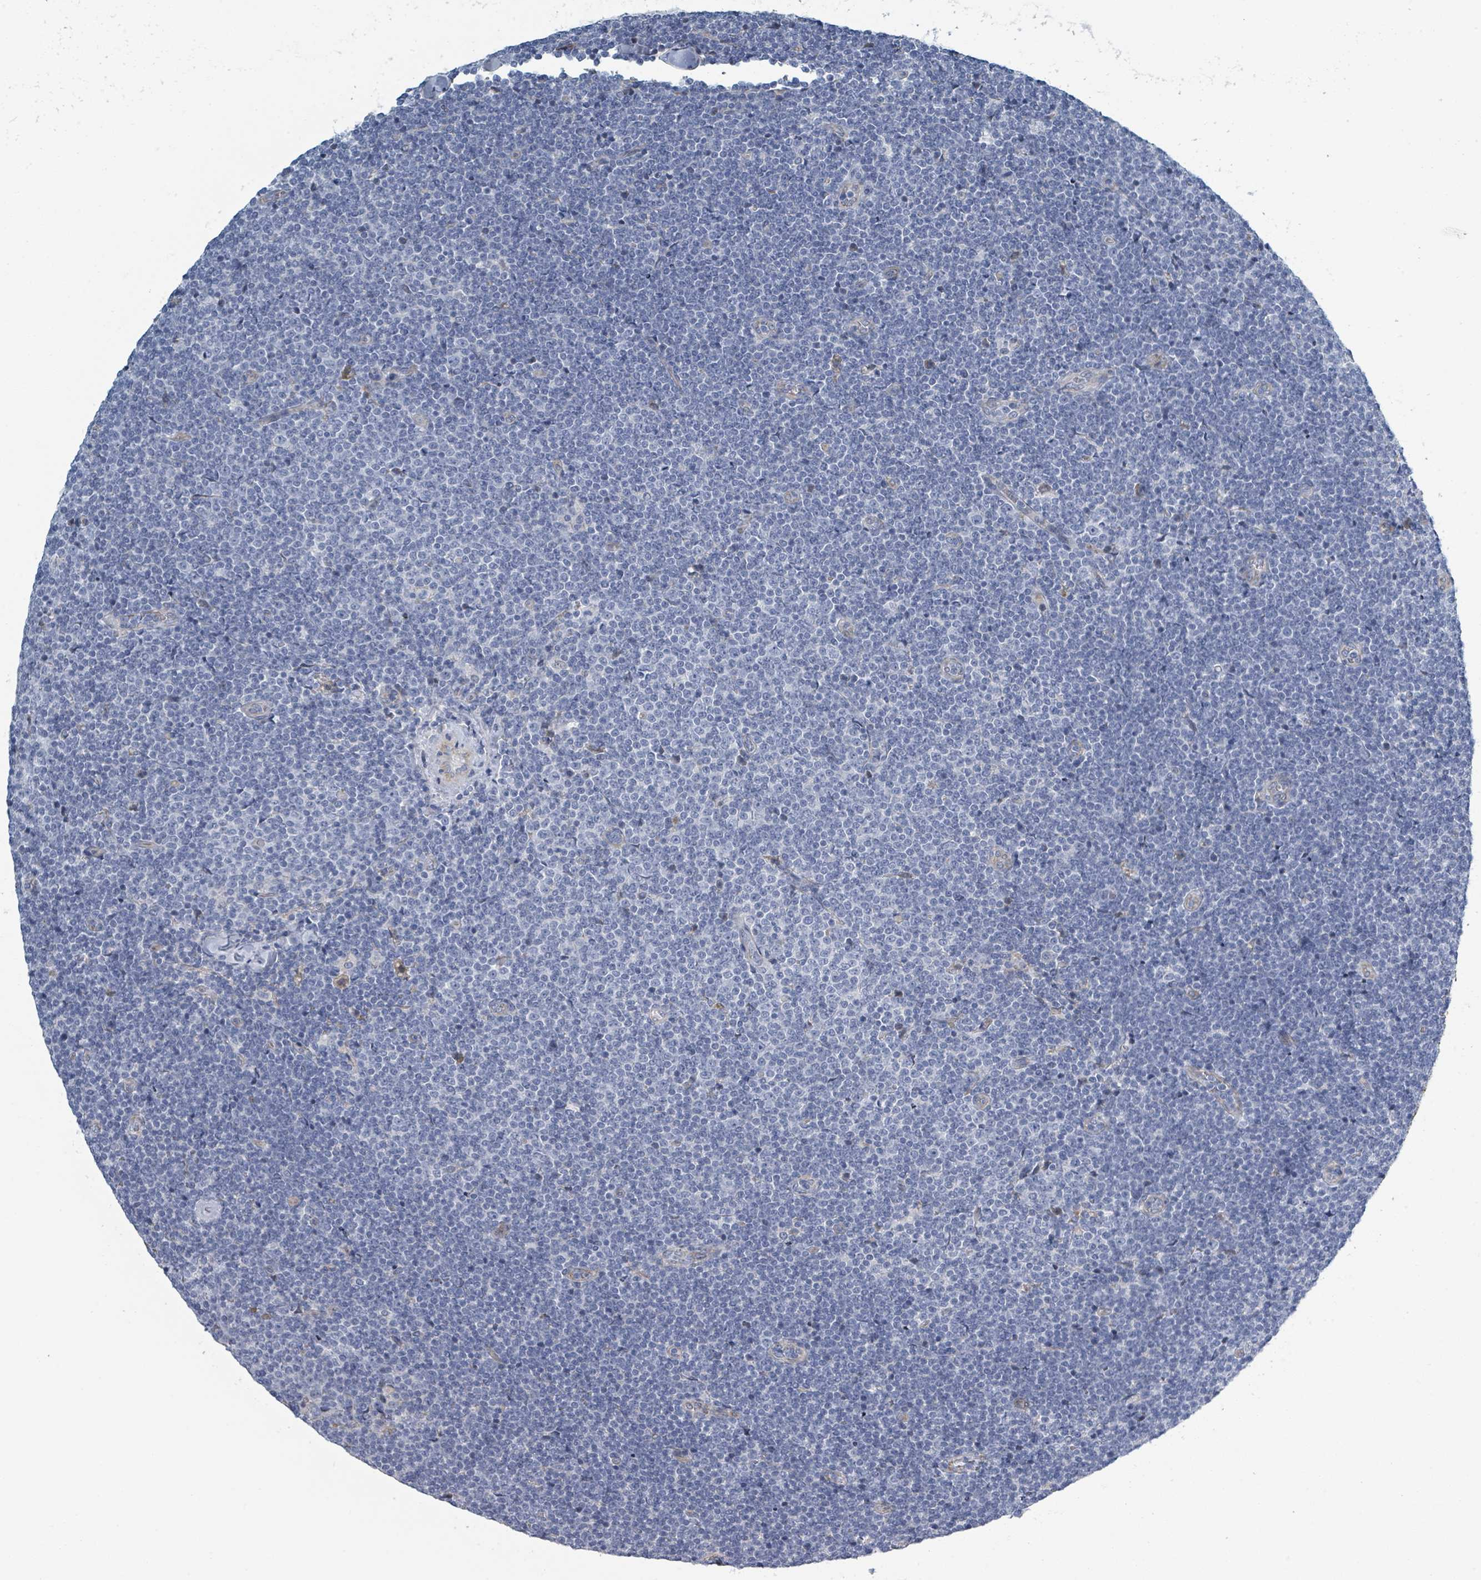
{"staining": {"intensity": "negative", "quantity": "none", "location": "none"}, "tissue": "lymphoma", "cell_type": "Tumor cells", "image_type": "cancer", "snomed": [{"axis": "morphology", "description": "Malignant lymphoma, non-Hodgkin's type, Low grade"}, {"axis": "topography", "description": "Lymph node"}], "caption": "High power microscopy micrograph of an immunohistochemistry photomicrograph of lymphoma, revealing no significant staining in tumor cells. The staining was performed using DAB (3,3'-diaminobenzidine) to visualize the protein expression in brown, while the nuclei were stained in blue with hematoxylin (Magnification: 20x).", "gene": "RAB33B", "patient": {"sex": "male", "age": 48}}